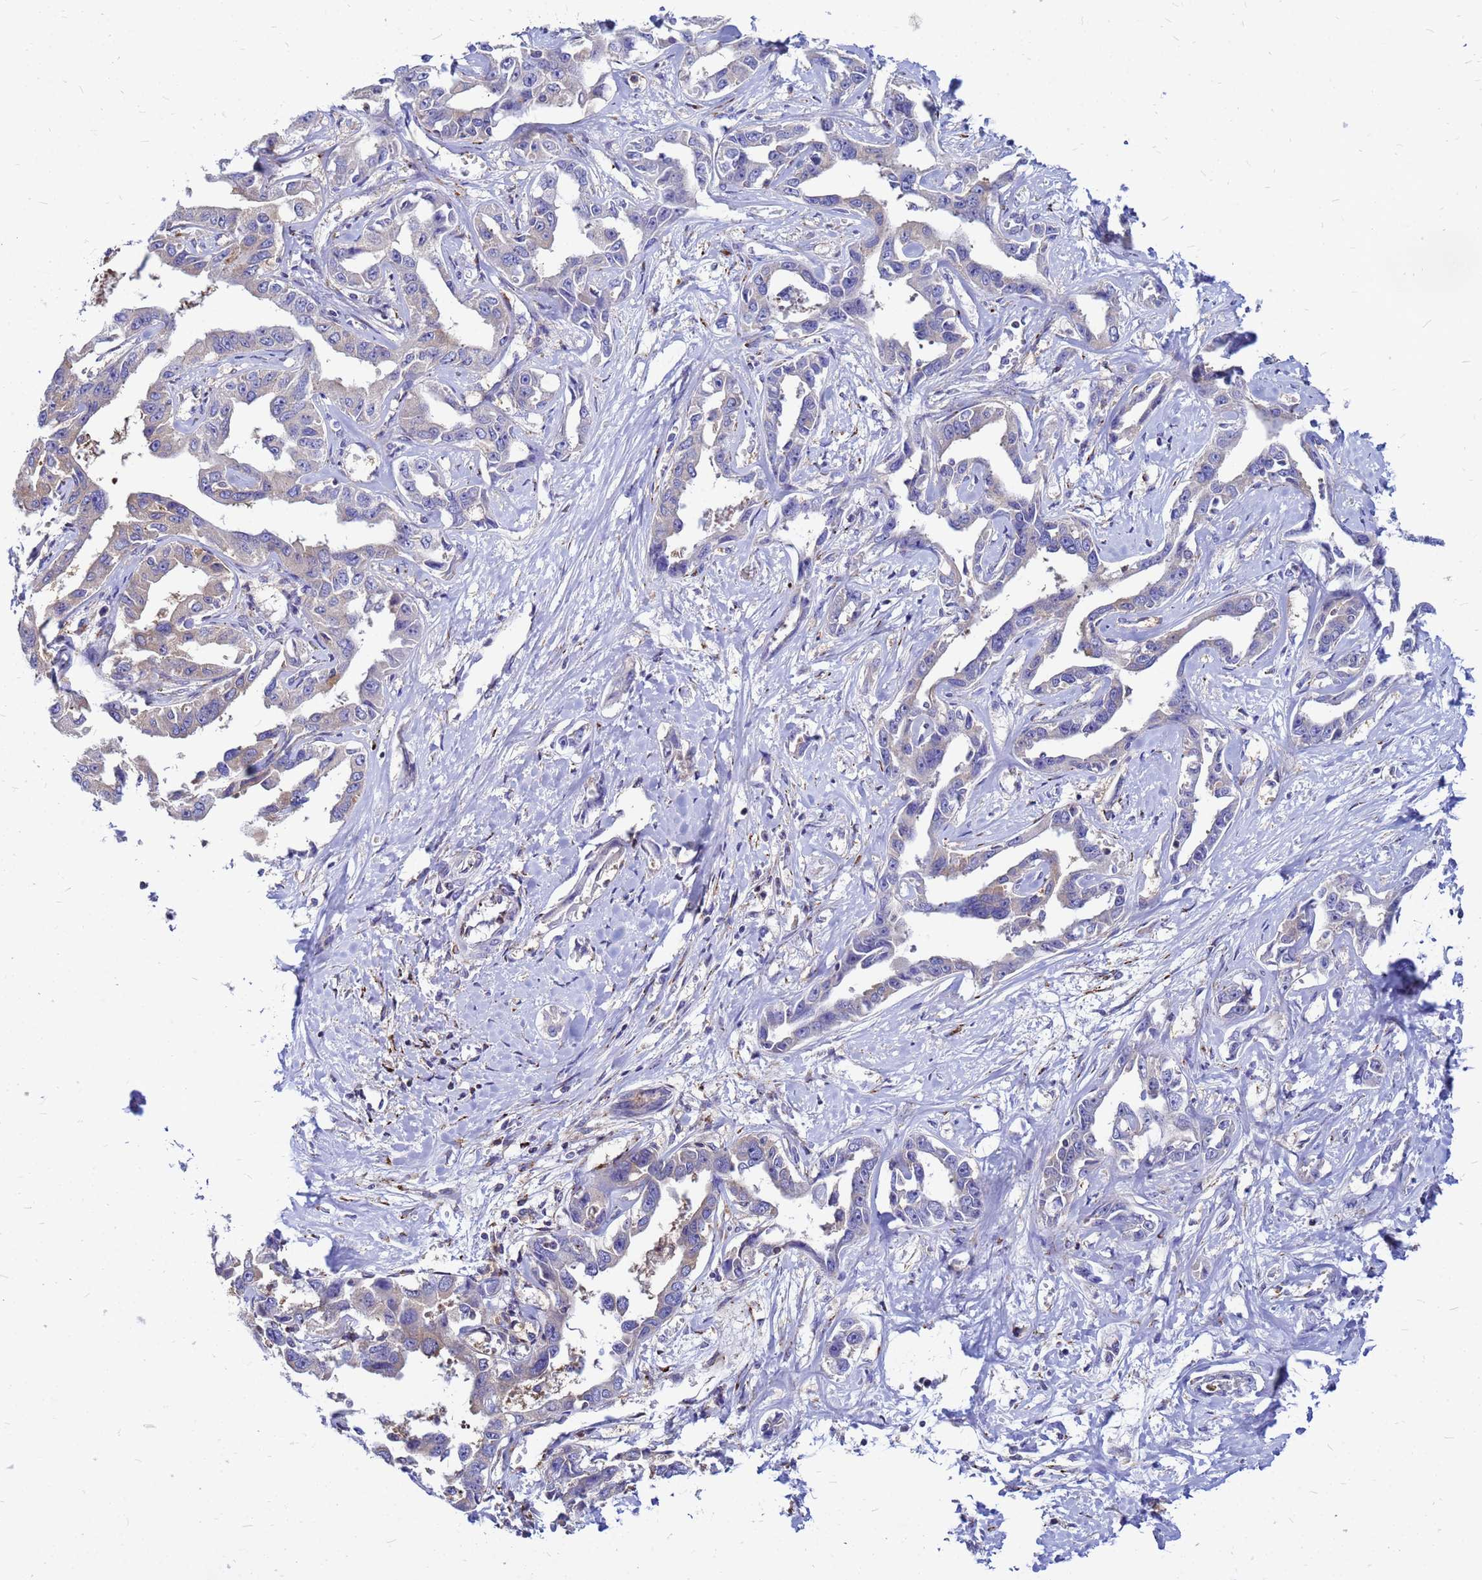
{"staining": {"intensity": "weak", "quantity": "<25%", "location": "cytoplasmic/membranous"}, "tissue": "liver cancer", "cell_type": "Tumor cells", "image_type": "cancer", "snomed": [{"axis": "morphology", "description": "Cholangiocarcinoma"}, {"axis": "topography", "description": "Liver"}], "caption": "IHC image of neoplastic tissue: human liver cholangiocarcinoma stained with DAB demonstrates no significant protein expression in tumor cells.", "gene": "FHIP1A", "patient": {"sex": "male", "age": 59}}